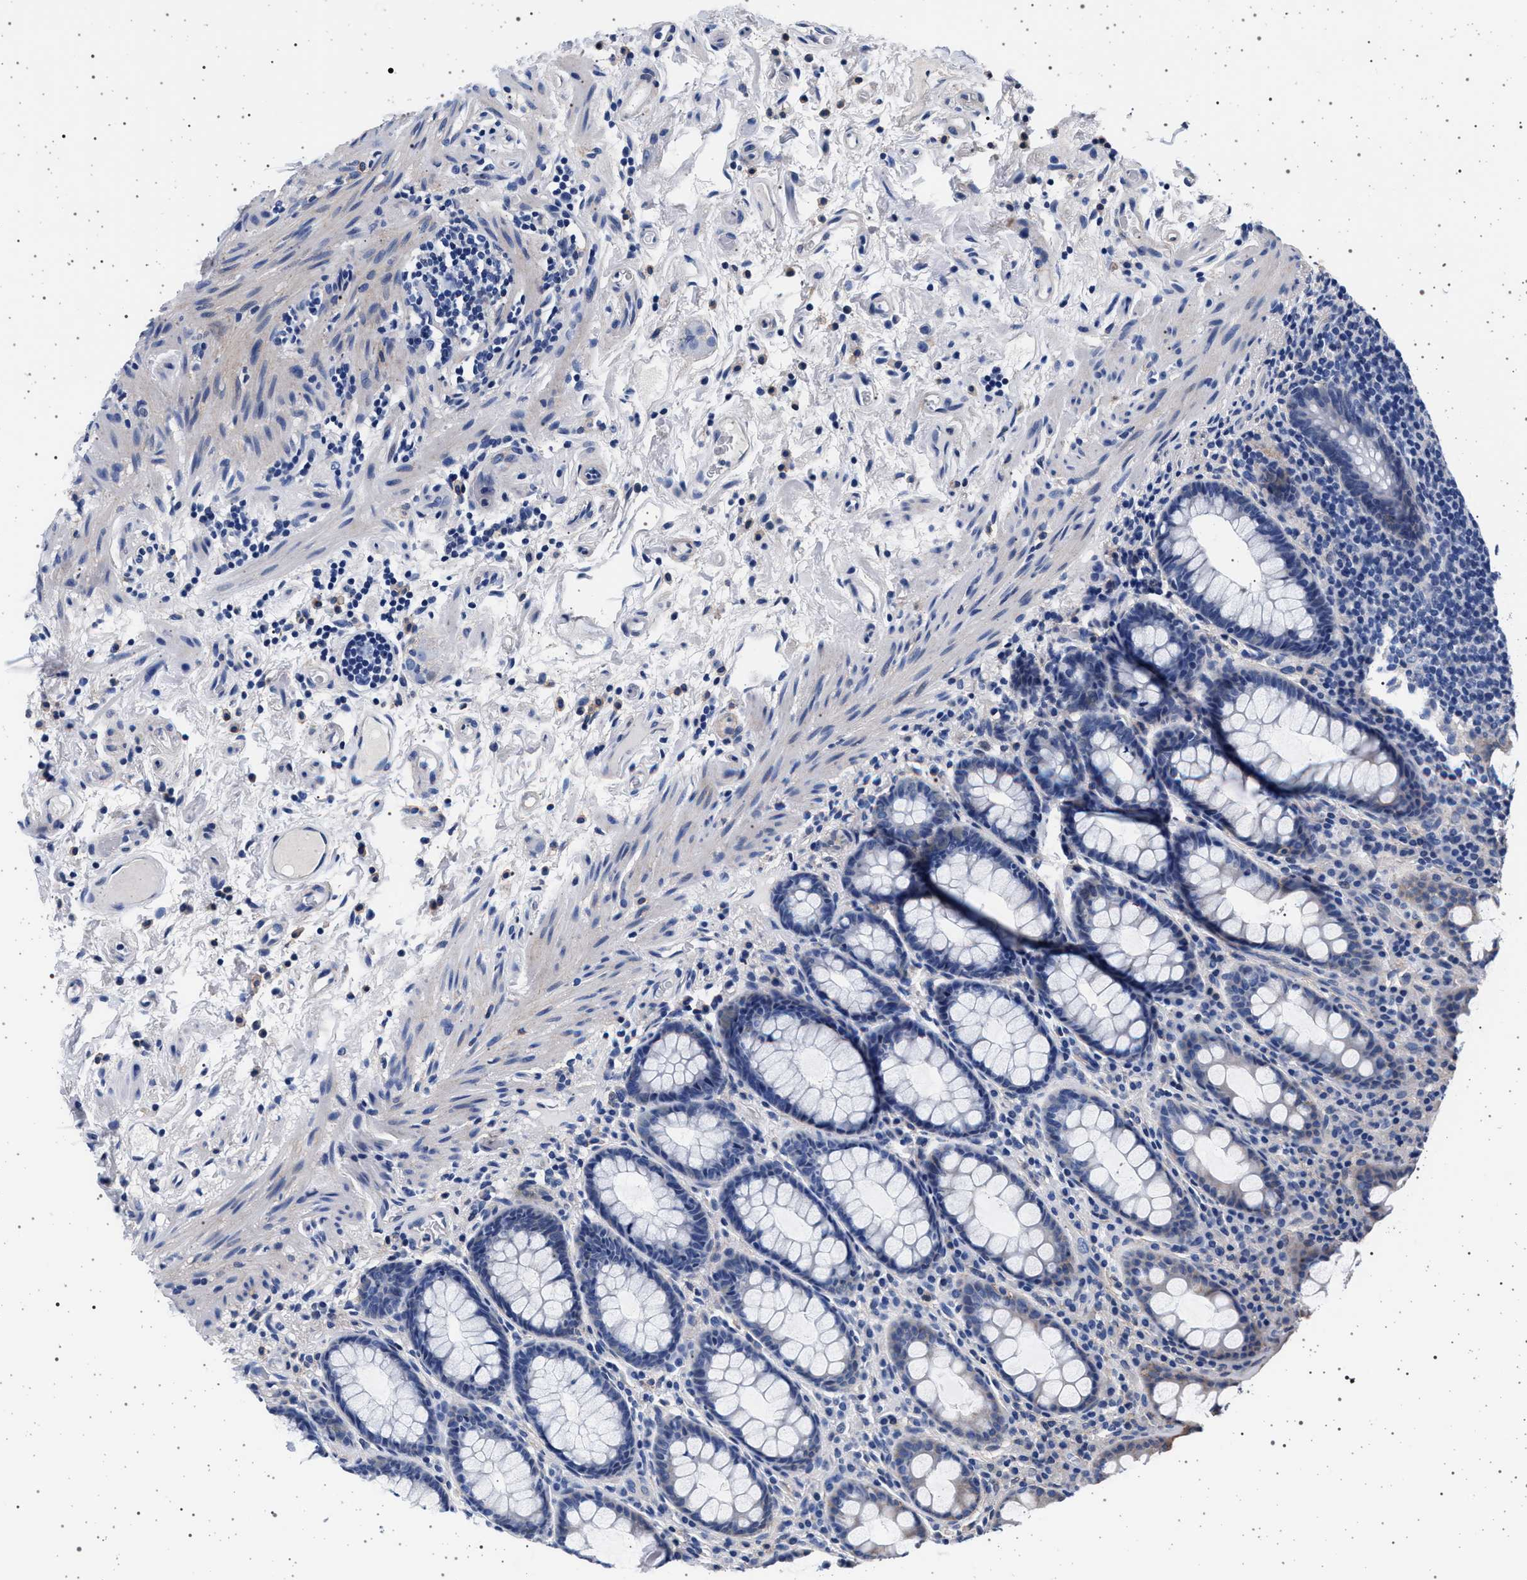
{"staining": {"intensity": "moderate", "quantity": "<25%", "location": "cytoplasmic/membranous"}, "tissue": "rectum", "cell_type": "Glandular cells", "image_type": "normal", "snomed": [{"axis": "morphology", "description": "Normal tissue, NOS"}, {"axis": "topography", "description": "Rectum"}], "caption": "This photomicrograph displays immunohistochemistry (IHC) staining of normal rectum, with low moderate cytoplasmic/membranous expression in about <25% of glandular cells.", "gene": "SLC9A1", "patient": {"sex": "male", "age": 92}}